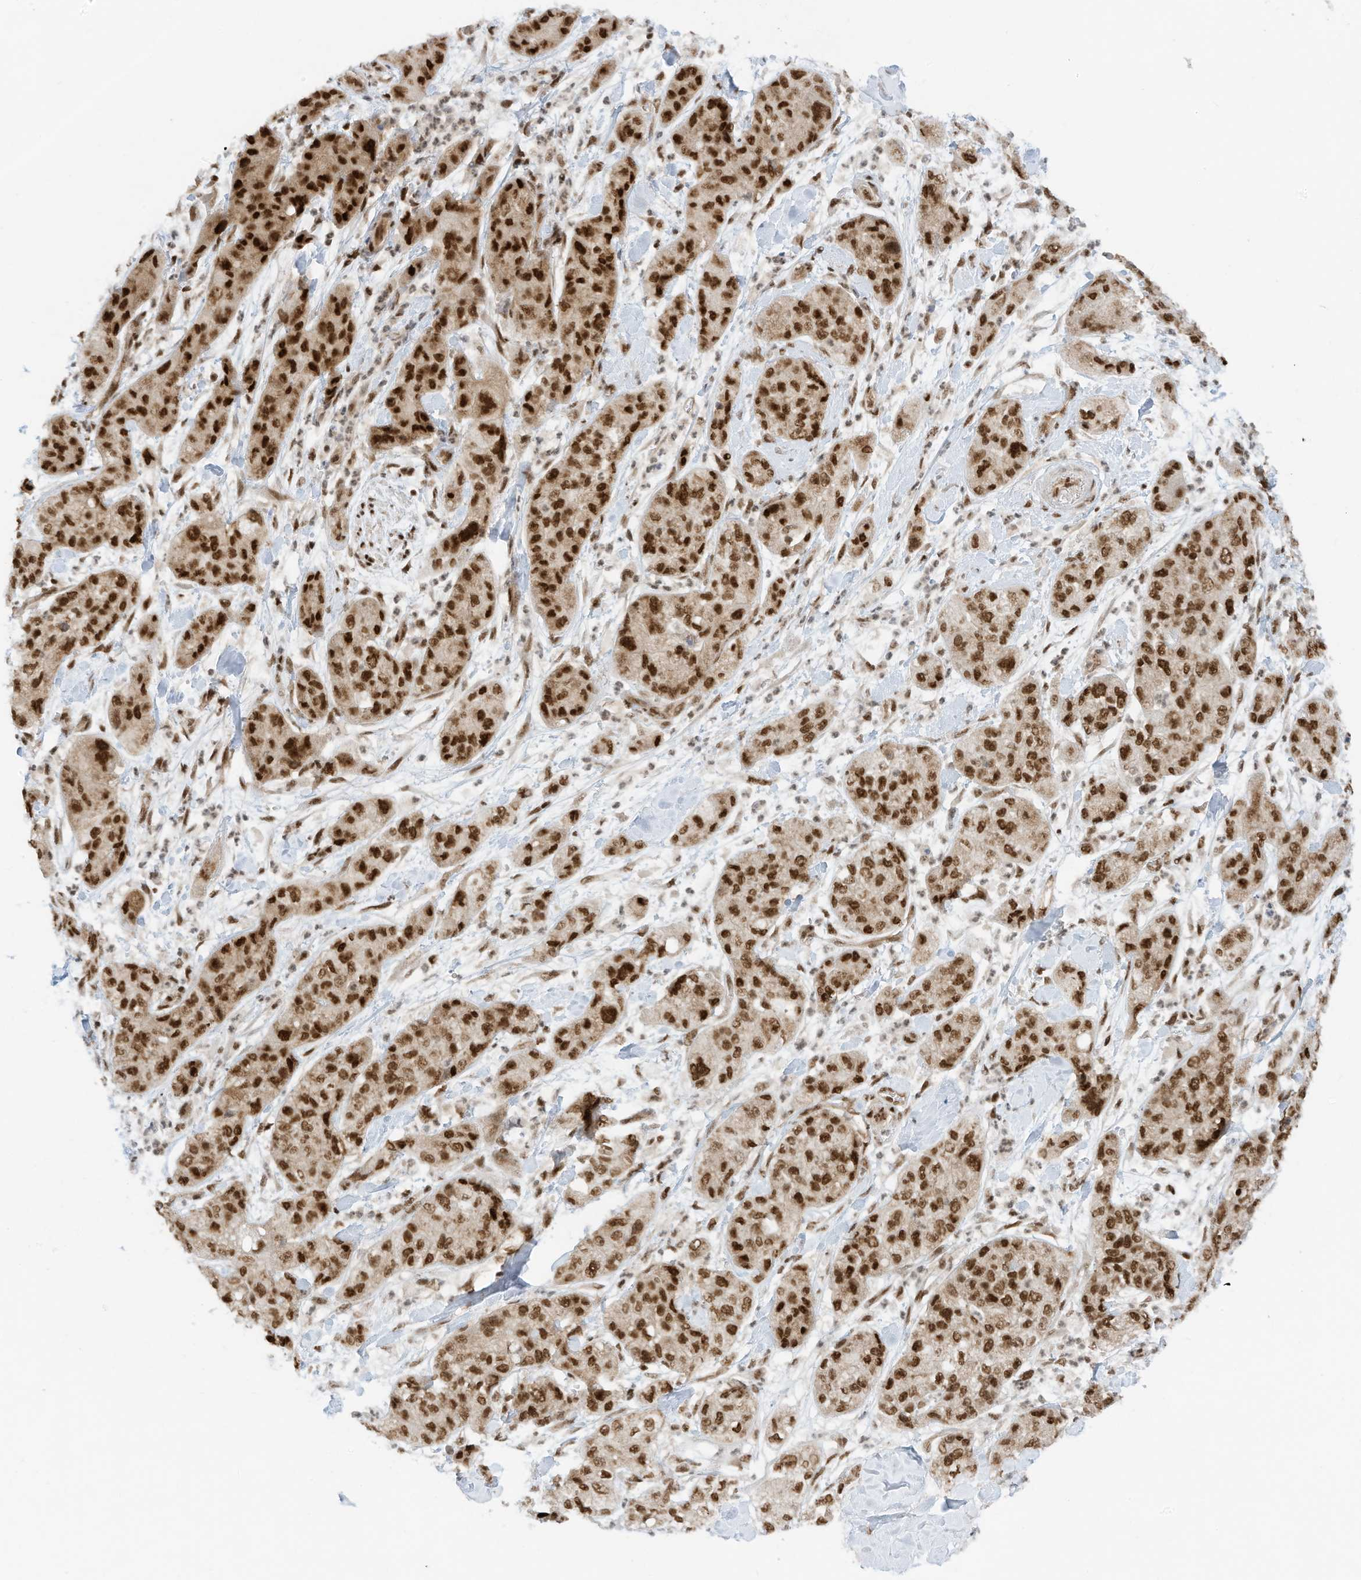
{"staining": {"intensity": "strong", "quantity": ">75%", "location": "nuclear"}, "tissue": "pancreatic cancer", "cell_type": "Tumor cells", "image_type": "cancer", "snomed": [{"axis": "morphology", "description": "Adenocarcinoma, NOS"}, {"axis": "topography", "description": "Pancreas"}], "caption": "High-power microscopy captured an immunohistochemistry (IHC) image of pancreatic adenocarcinoma, revealing strong nuclear staining in about >75% of tumor cells.", "gene": "AURKAIP1", "patient": {"sex": "female", "age": 78}}